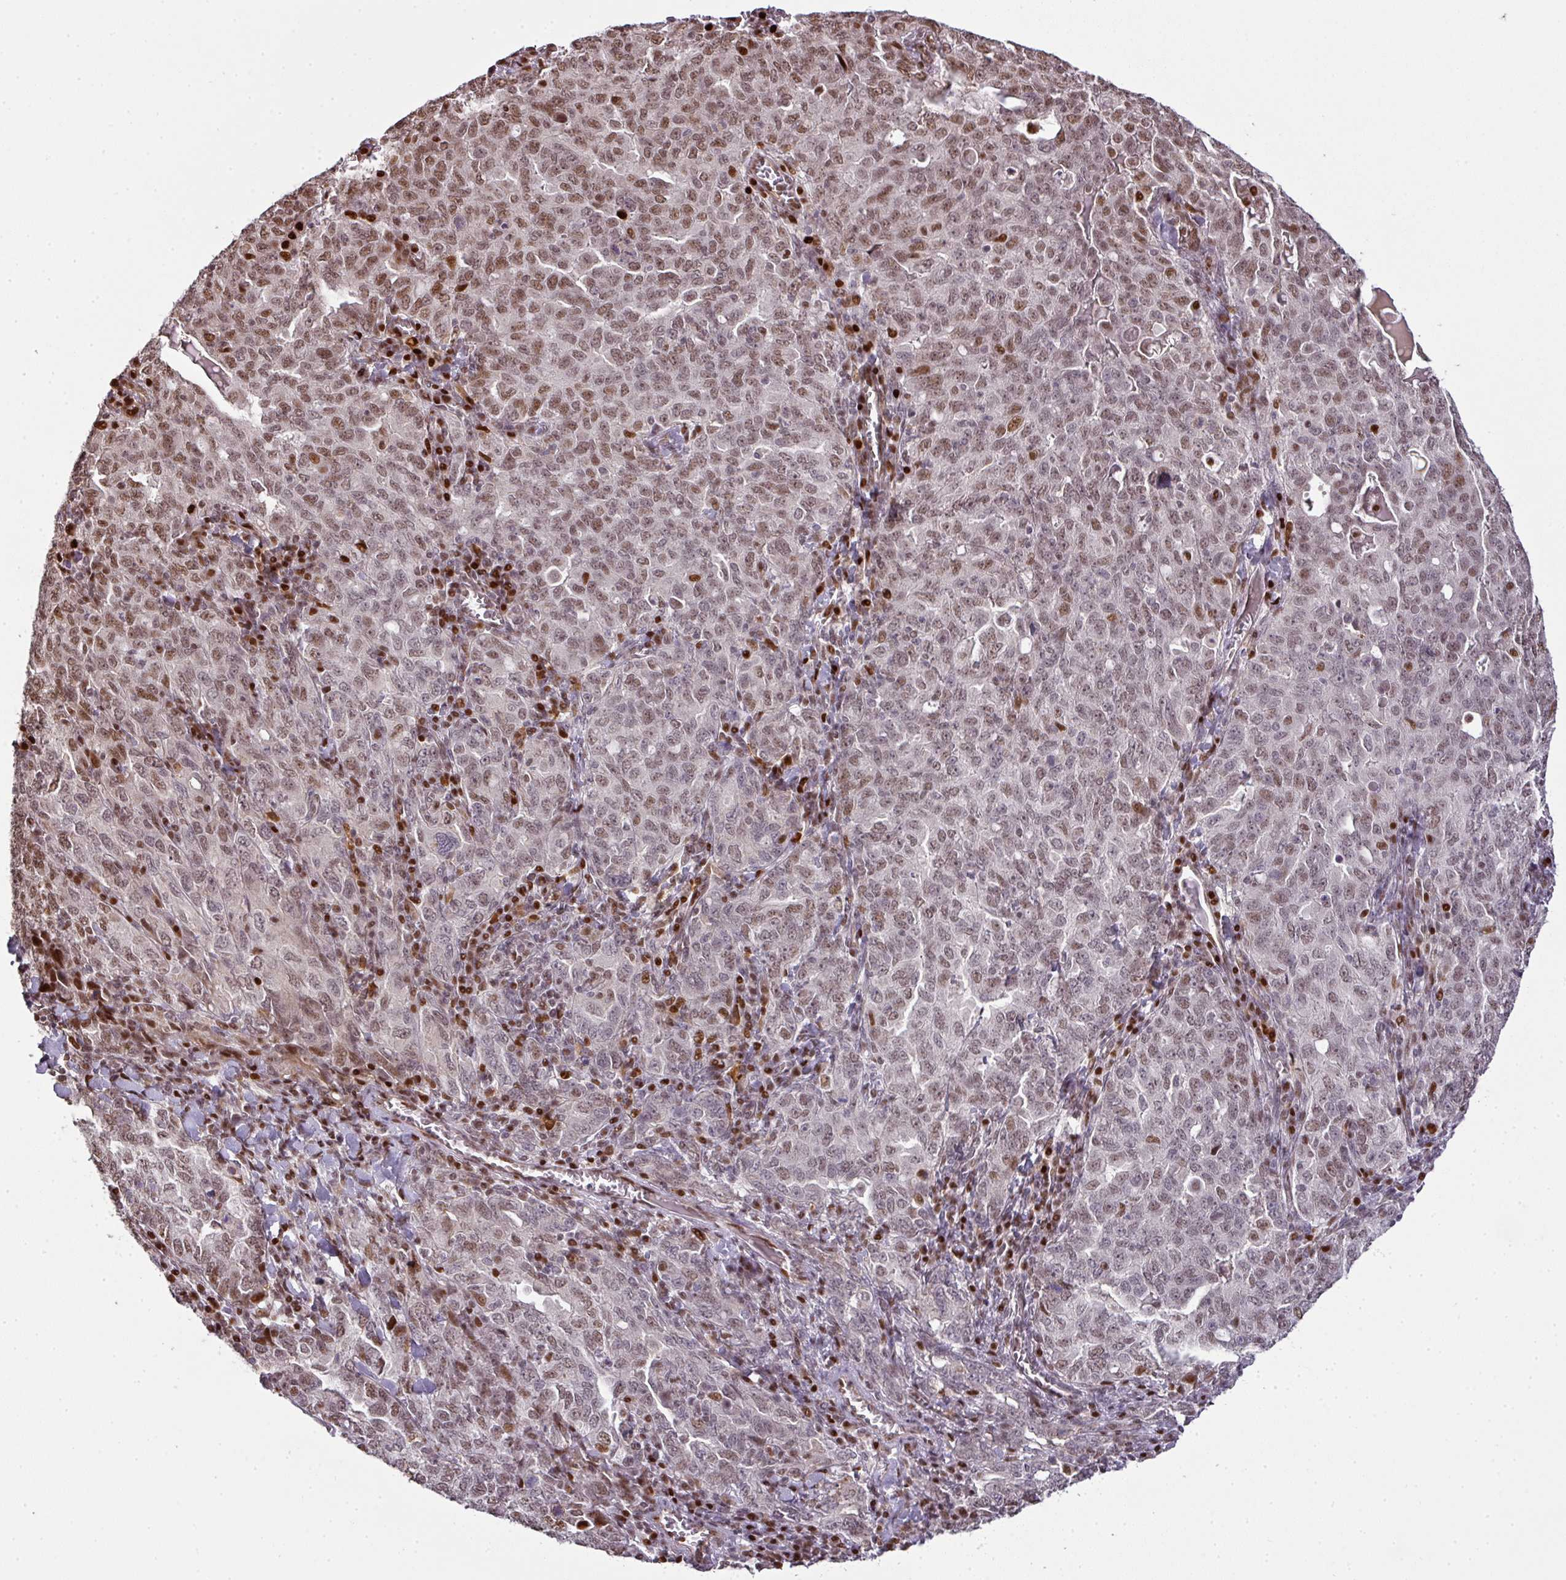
{"staining": {"intensity": "moderate", "quantity": ">75%", "location": "nuclear"}, "tissue": "ovarian cancer", "cell_type": "Tumor cells", "image_type": "cancer", "snomed": [{"axis": "morphology", "description": "Carcinoma, endometroid"}, {"axis": "topography", "description": "Ovary"}], "caption": "Protein staining of ovarian endometroid carcinoma tissue demonstrates moderate nuclear expression in about >75% of tumor cells. The staining is performed using DAB (3,3'-diaminobenzidine) brown chromogen to label protein expression. The nuclei are counter-stained blue using hematoxylin.", "gene": "MYSM1", "patient": {"sex": "female", "age": 62}}